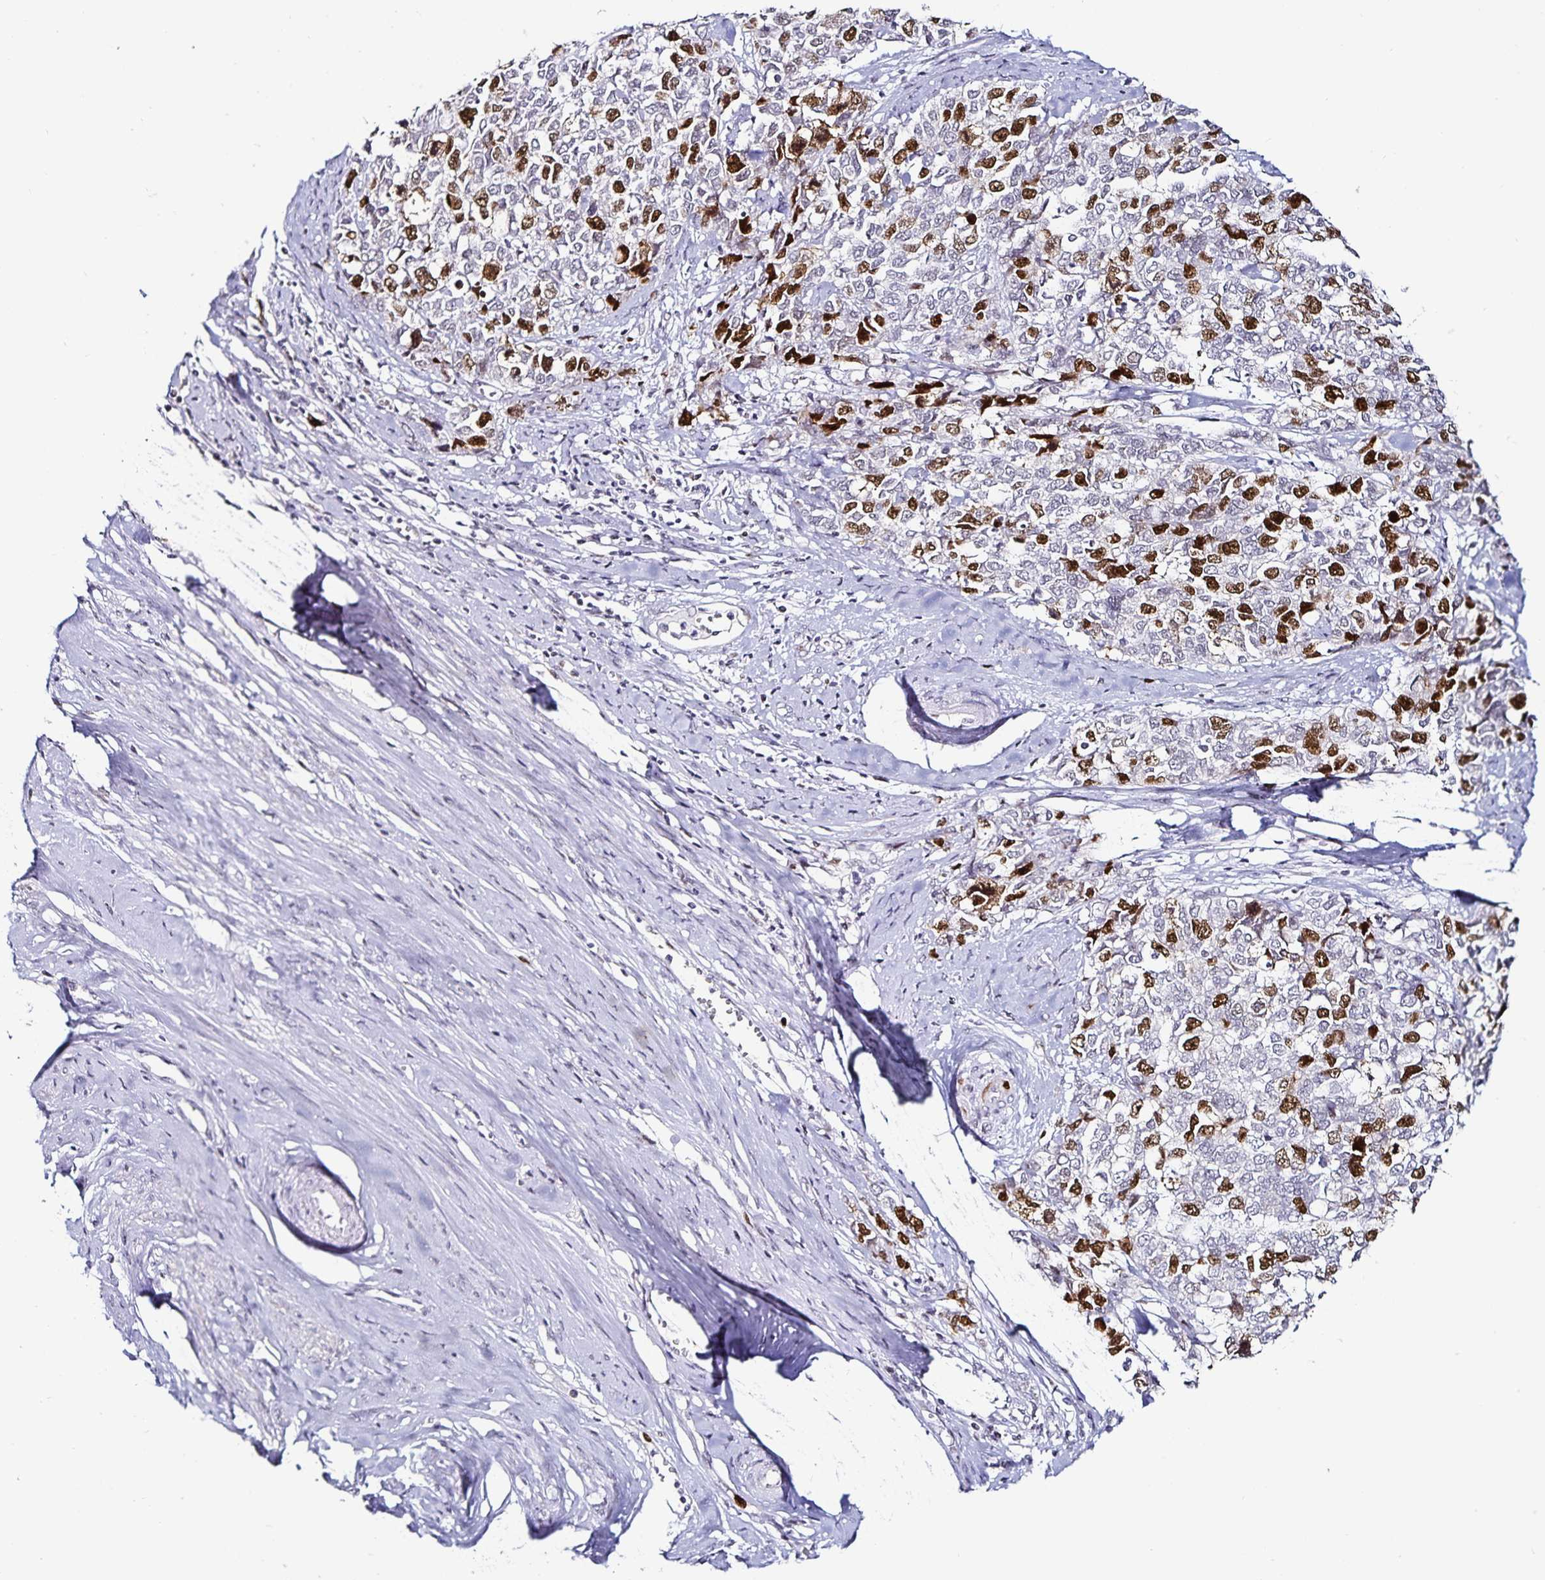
{"staining": {"intensity": "moderate", "quantity": "25%-75%", "location": "nuclear"}, "tissue": "cervical cancer", "cell_type": "Tumor cells", "image_type": "cancer", "snomed": [{"axis": "morphology", "description": "Adenocarcinoma, NOS"}, {"axis": "topography", "description": "Cervix"}], "caption": "High-magnification brightfield microscopy of cervical adenocarcinoma stained with DAB (3,3'-diaminobenzidine) (brown) and counterstained with hematoxylin (blue). tumor cells exhibit moderate nuclear staining is present in approximately25%-75% of cells.", "gene": "ANLN", "patient": {"sex": "female", "age": 63}}